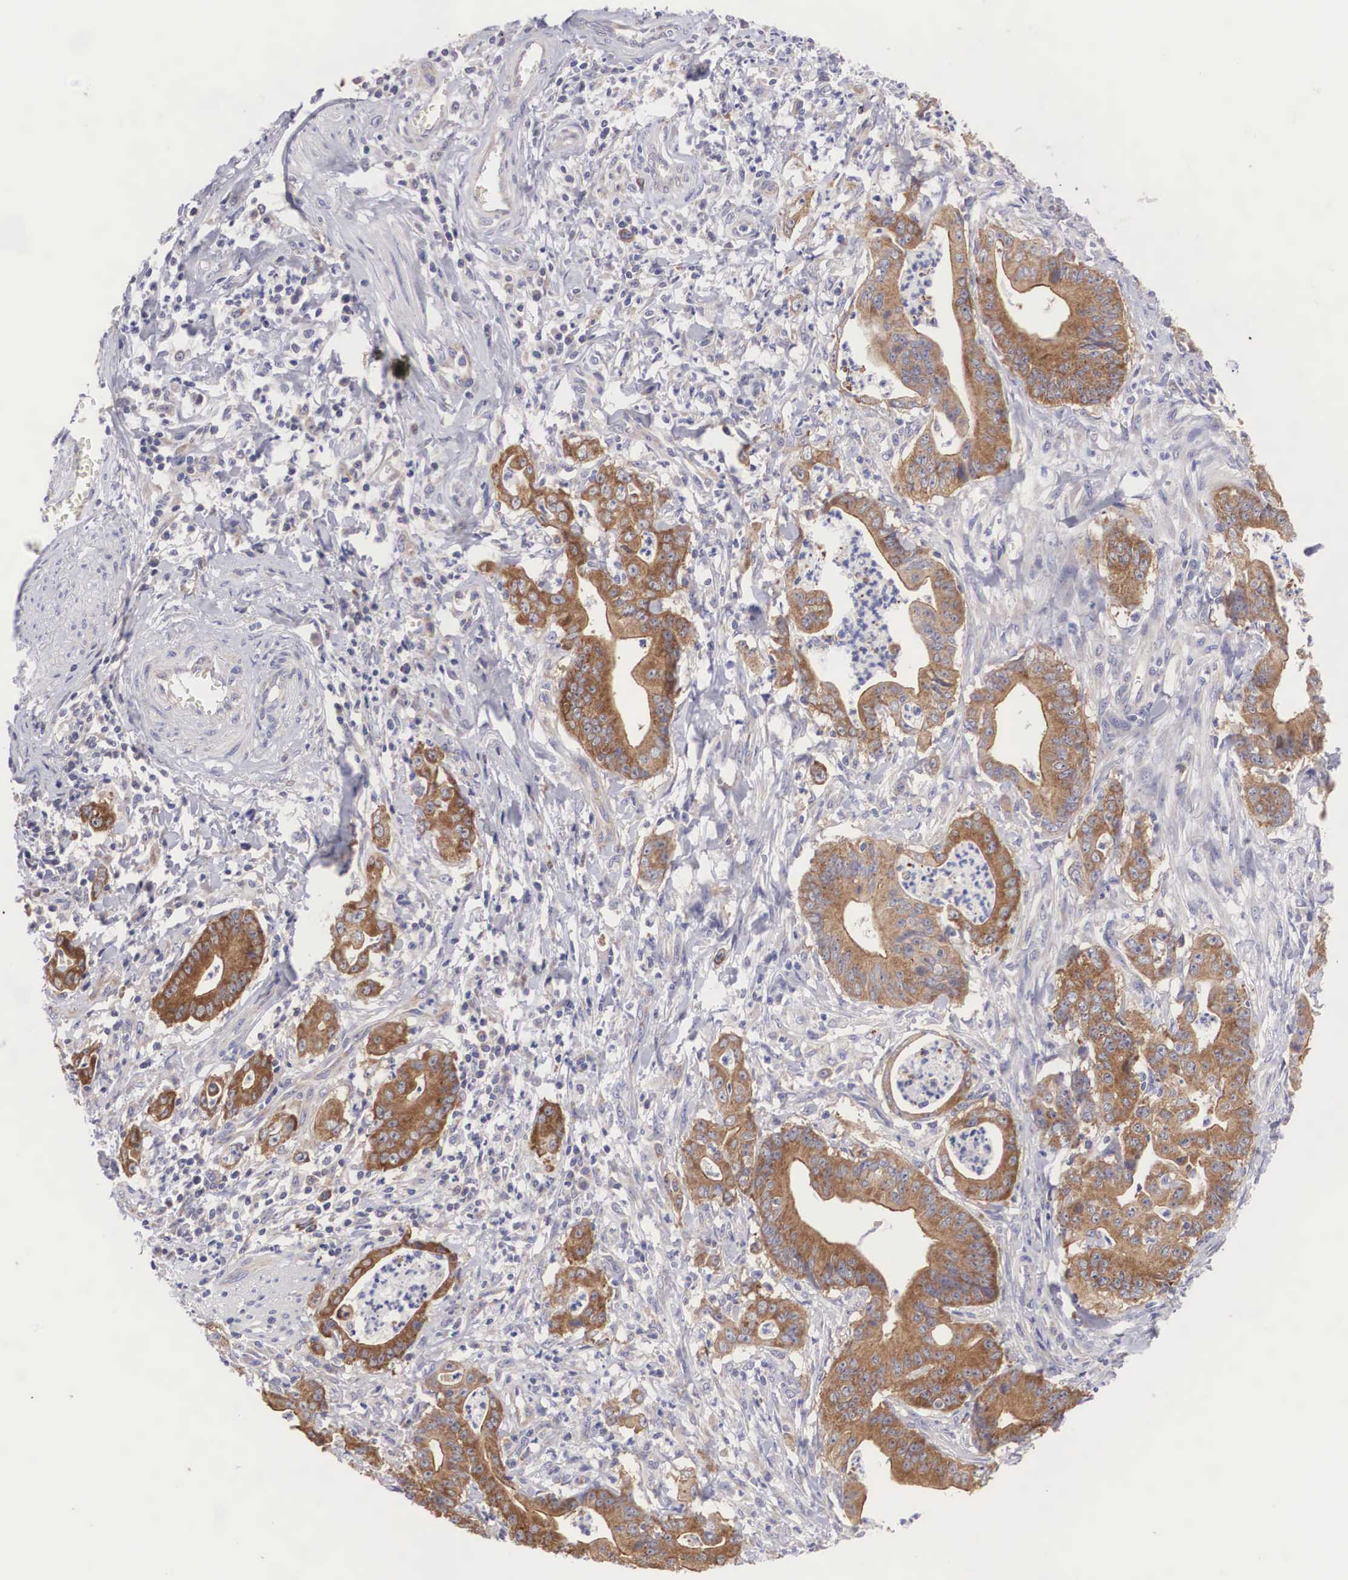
{"staining": {"intensity": "strong", "quantity": ">75%", "location": "cytoplasmic/membranous"}, "tissue": "stomach cancer", "cell_type": "Tumor cells", "image_type": "cancer", "snomed": [{"axis": "morphology", "description": "Adenocarcinoma, NOS"}, {"axis": "topography", "description": "Stomach, lower"}], "caption": "The photomicrograph demonstrates staining of stomach adenocarcinoma, revealing strong cytoplasmic/membranous protein staining (brown color) within tumor cells. (DAB (3,3'-diaminobenzidine) IHC with brightfield microscopy, high magnification).", "gene": "TXLNG", "patient": {"sex": "female", "age": 86}}